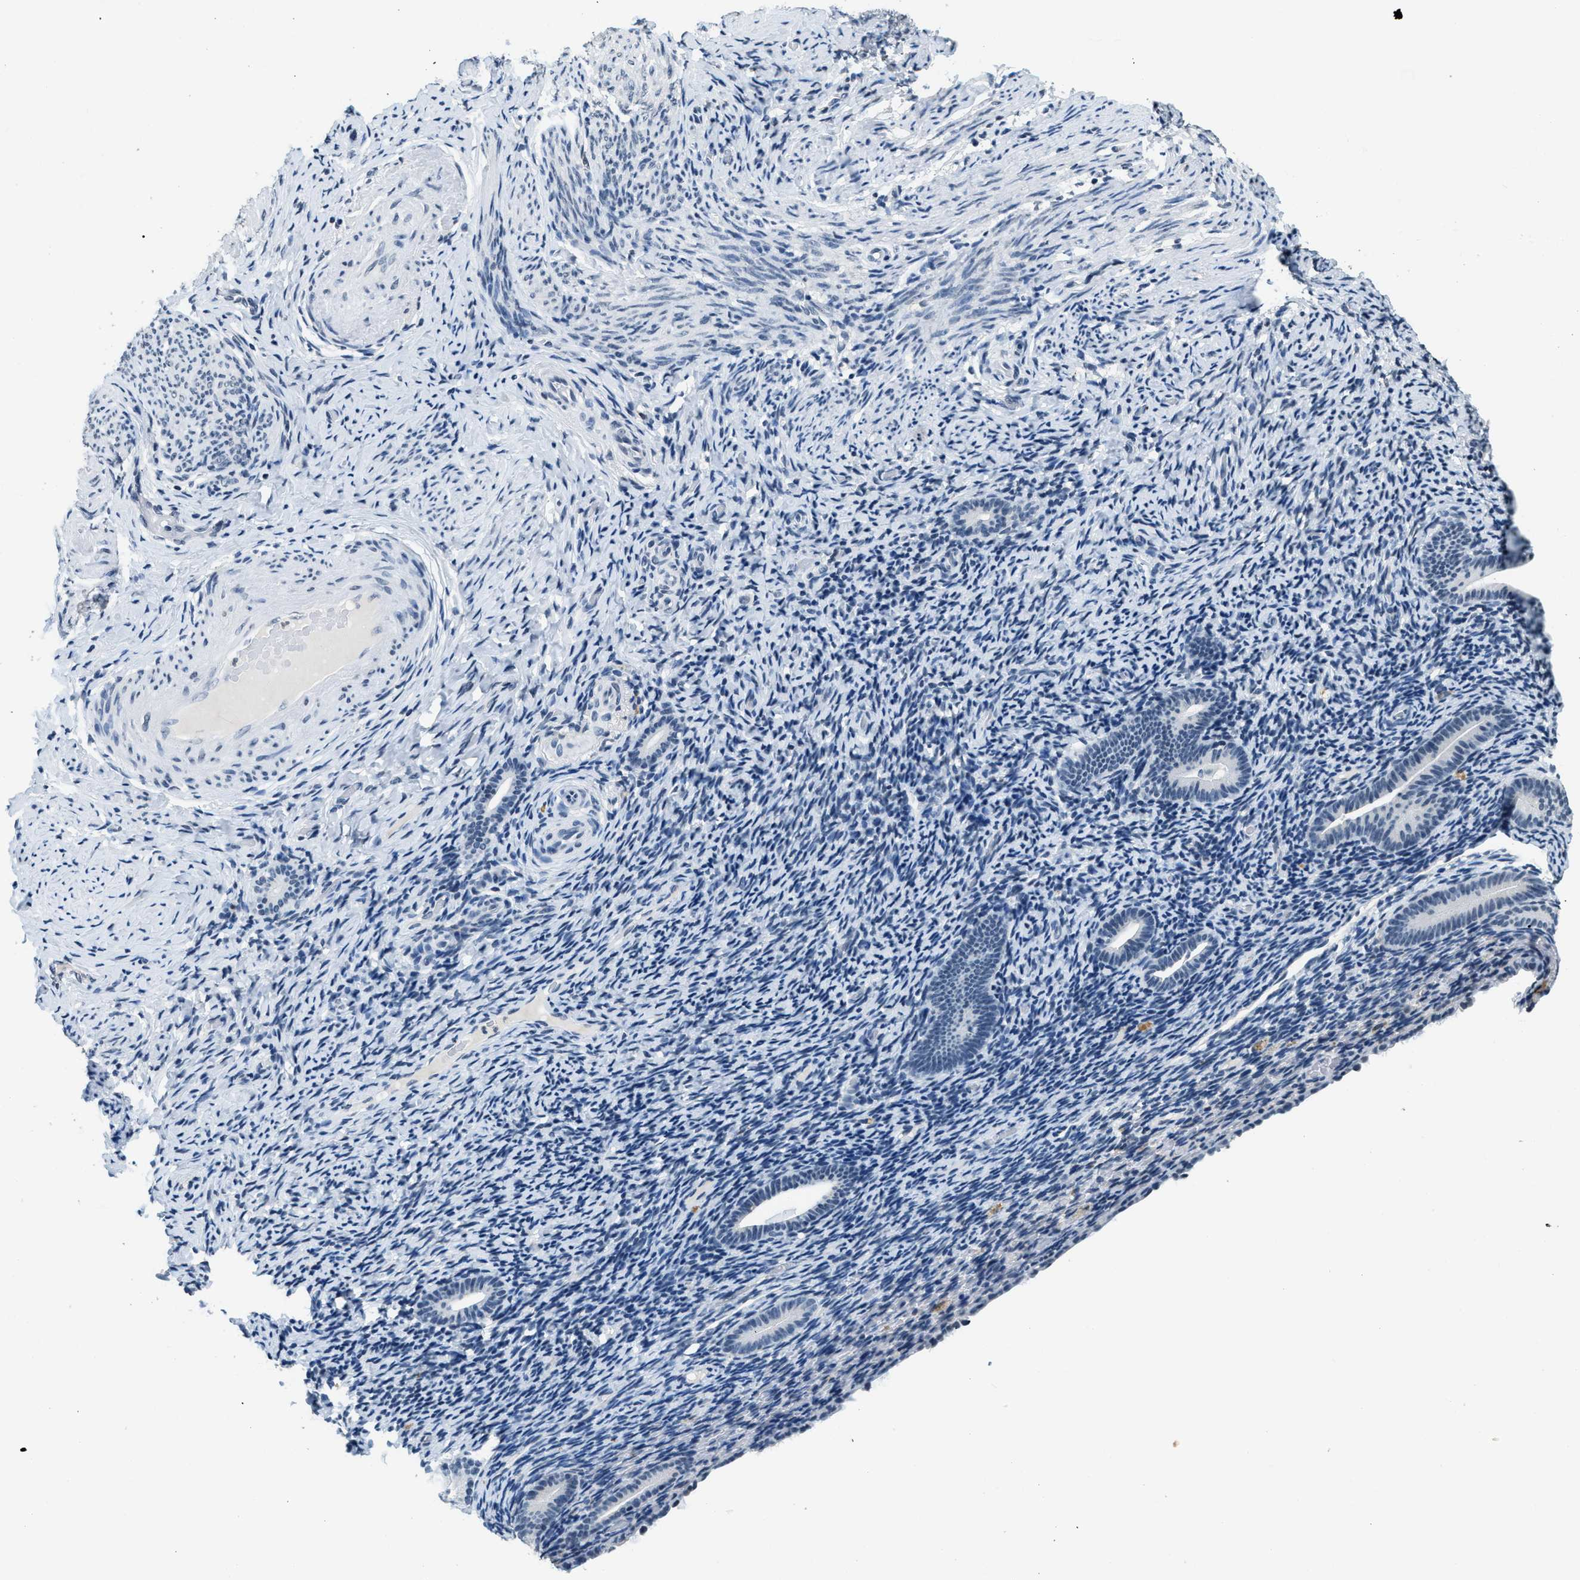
{"staining": {"intensity": "negative", "quantity": "none", "location": "none"}, "tissue": "endometrium", "cell_type": "Cells in endometrial stroma", "image_type": "normal", "snomed": [{"axis": "morphology", "description": "Normal tissue, NOS"}, {"axis": "topography", "description": "Endometrium"}], "caption": "A photomicrograph of endometrium stained for a protein demonstrates no brown staining in cells in endometrial stroma.", "gene": "CA4", "patient": {"sex": "female", "age": 51}}